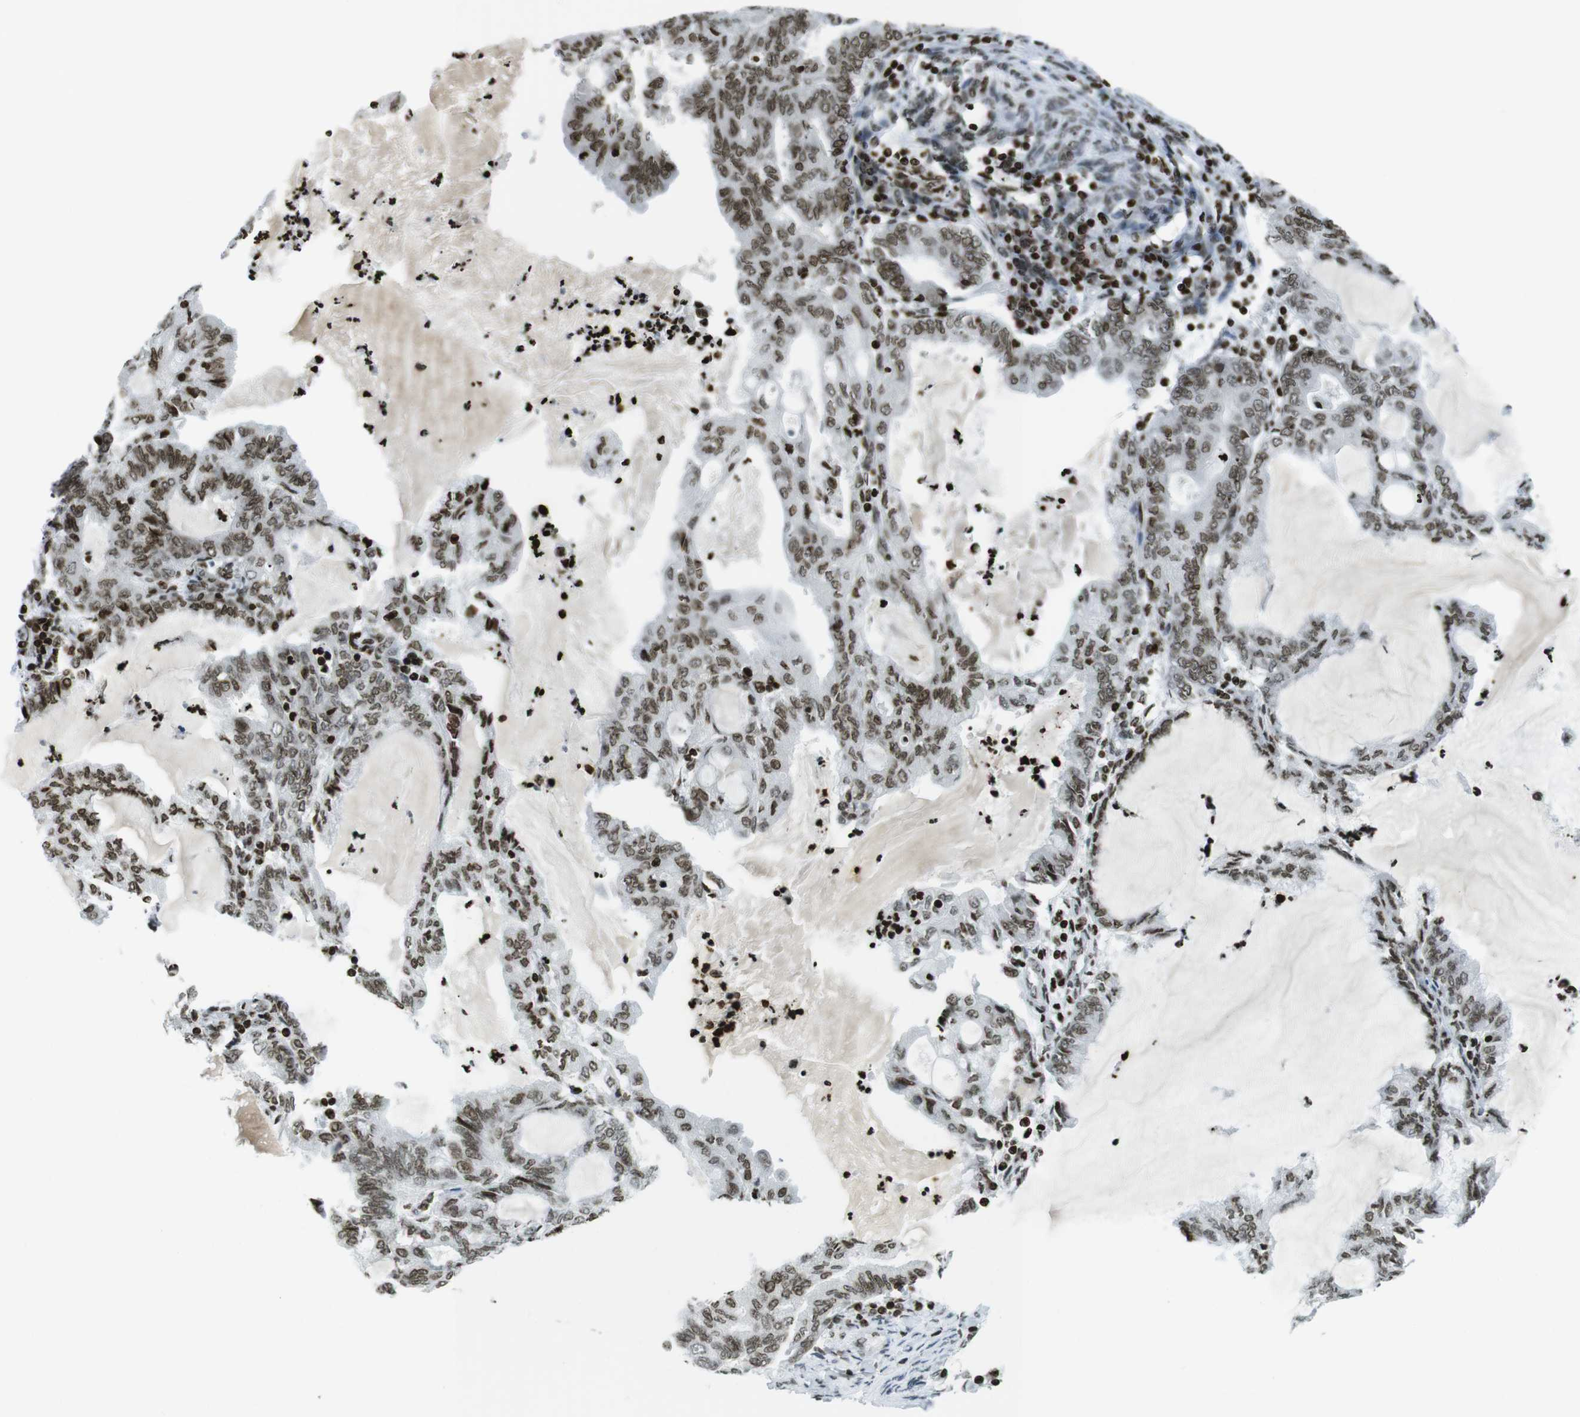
{"staining": {"intensity": "moderate", "quantity": ">75%", "location": "nuclear"}, "tissue": "endometrial cancer", "cell_type": "Tumor cells", "image_type": "cancer", "snomed": [{"axis": "morphology", "description": "Adenocarcinoma, NOS"}, {"axis": "topography", "description": "Endometrium"}], "caption": "High-magnification brightfield microscopy of adenocarcinoma (endometrial) stained with DAB (brown) and counterstained with hematoxylin (blue). tumor cells exhibit moderate nuclear staining is identified in approximately>75% of cells.", "gene": "H2AC8", "patient": {"sex": "female", "age": 86}}